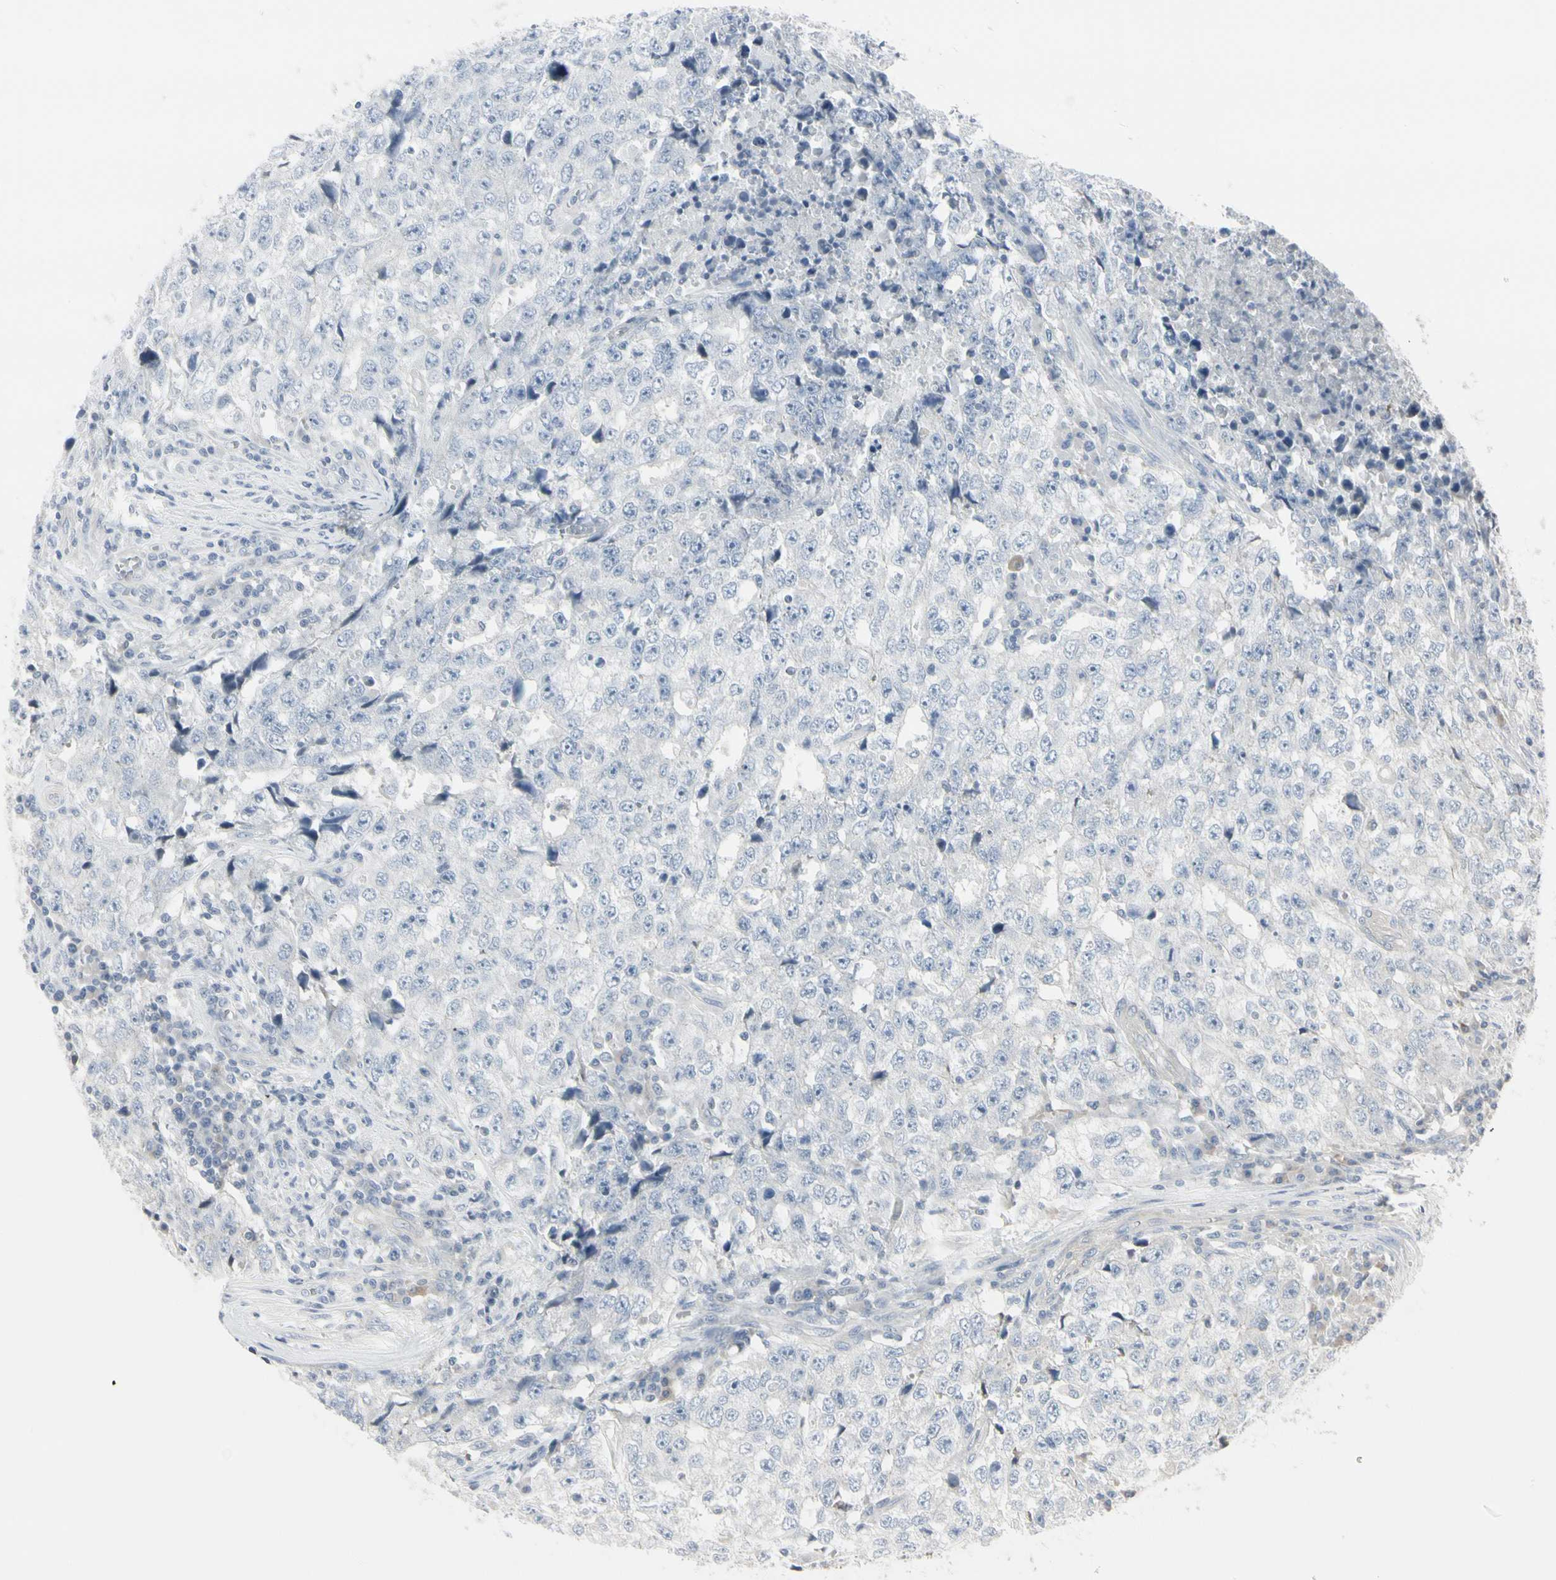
{"staining": {"intensity": "negative", "quantity": "none", "location": "none"}, "tissue": "testis cancer", "cell_type": "Tumor cells", "image_type": "cancer", "snomed": [{"axis": "morphology", "description": "Necrosis, NOS"}, {"axis": "morphology", "description": "Carcinoma, Embryonal, NOS"}, {"axis": "topography", "description": "Testis"}], "caption": "Testis cancer (embryonal carcinoma) was stained to show a protein in brown. There is no significant staining in tumor cells.", "gene": "DMPK", "patient": {"sex": "male", "age": 19}}